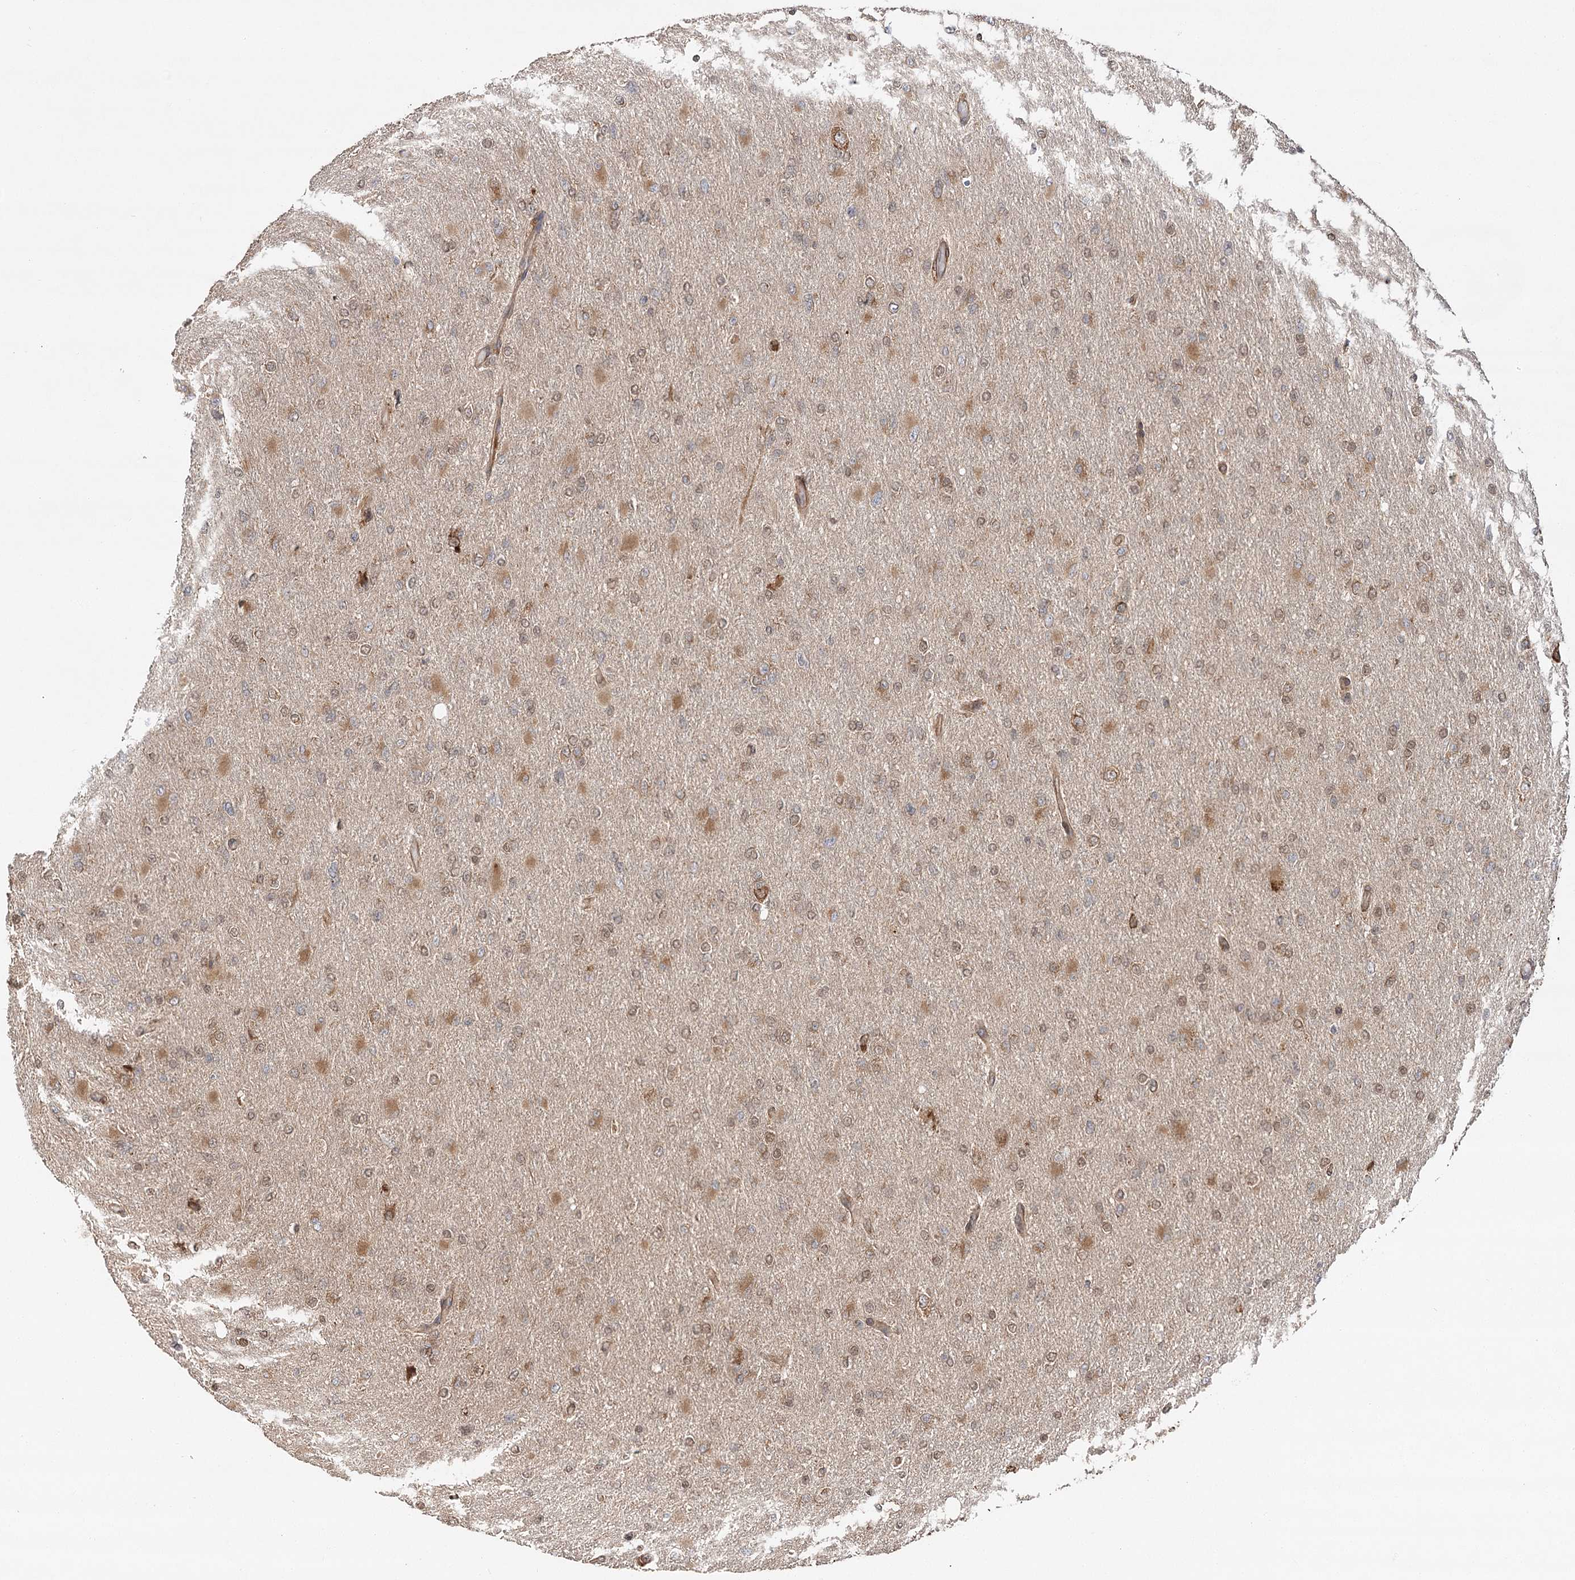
{"staining": {"intensity": "moderate", "quantity": "25%-75%", "location": "cytoplasmic/membranous"}, "tissue": "glioma", "cell_type": "Tumor cells", "image_type": "cancer", "snomed": [{"axis": "morphology", "description": "Glioma, malignant, High grade"}, {"axis": "topography", "description": "Cerebral cortex"}], "caption": "Glioma was stained to show a protein in brown. There is medium levels of moderate cytoplasmic/membranous positivity in approximately 25%-75% of tumor cells.", "gene": "DNAJB14", "patient": {"sex": "female", "age": 36}}